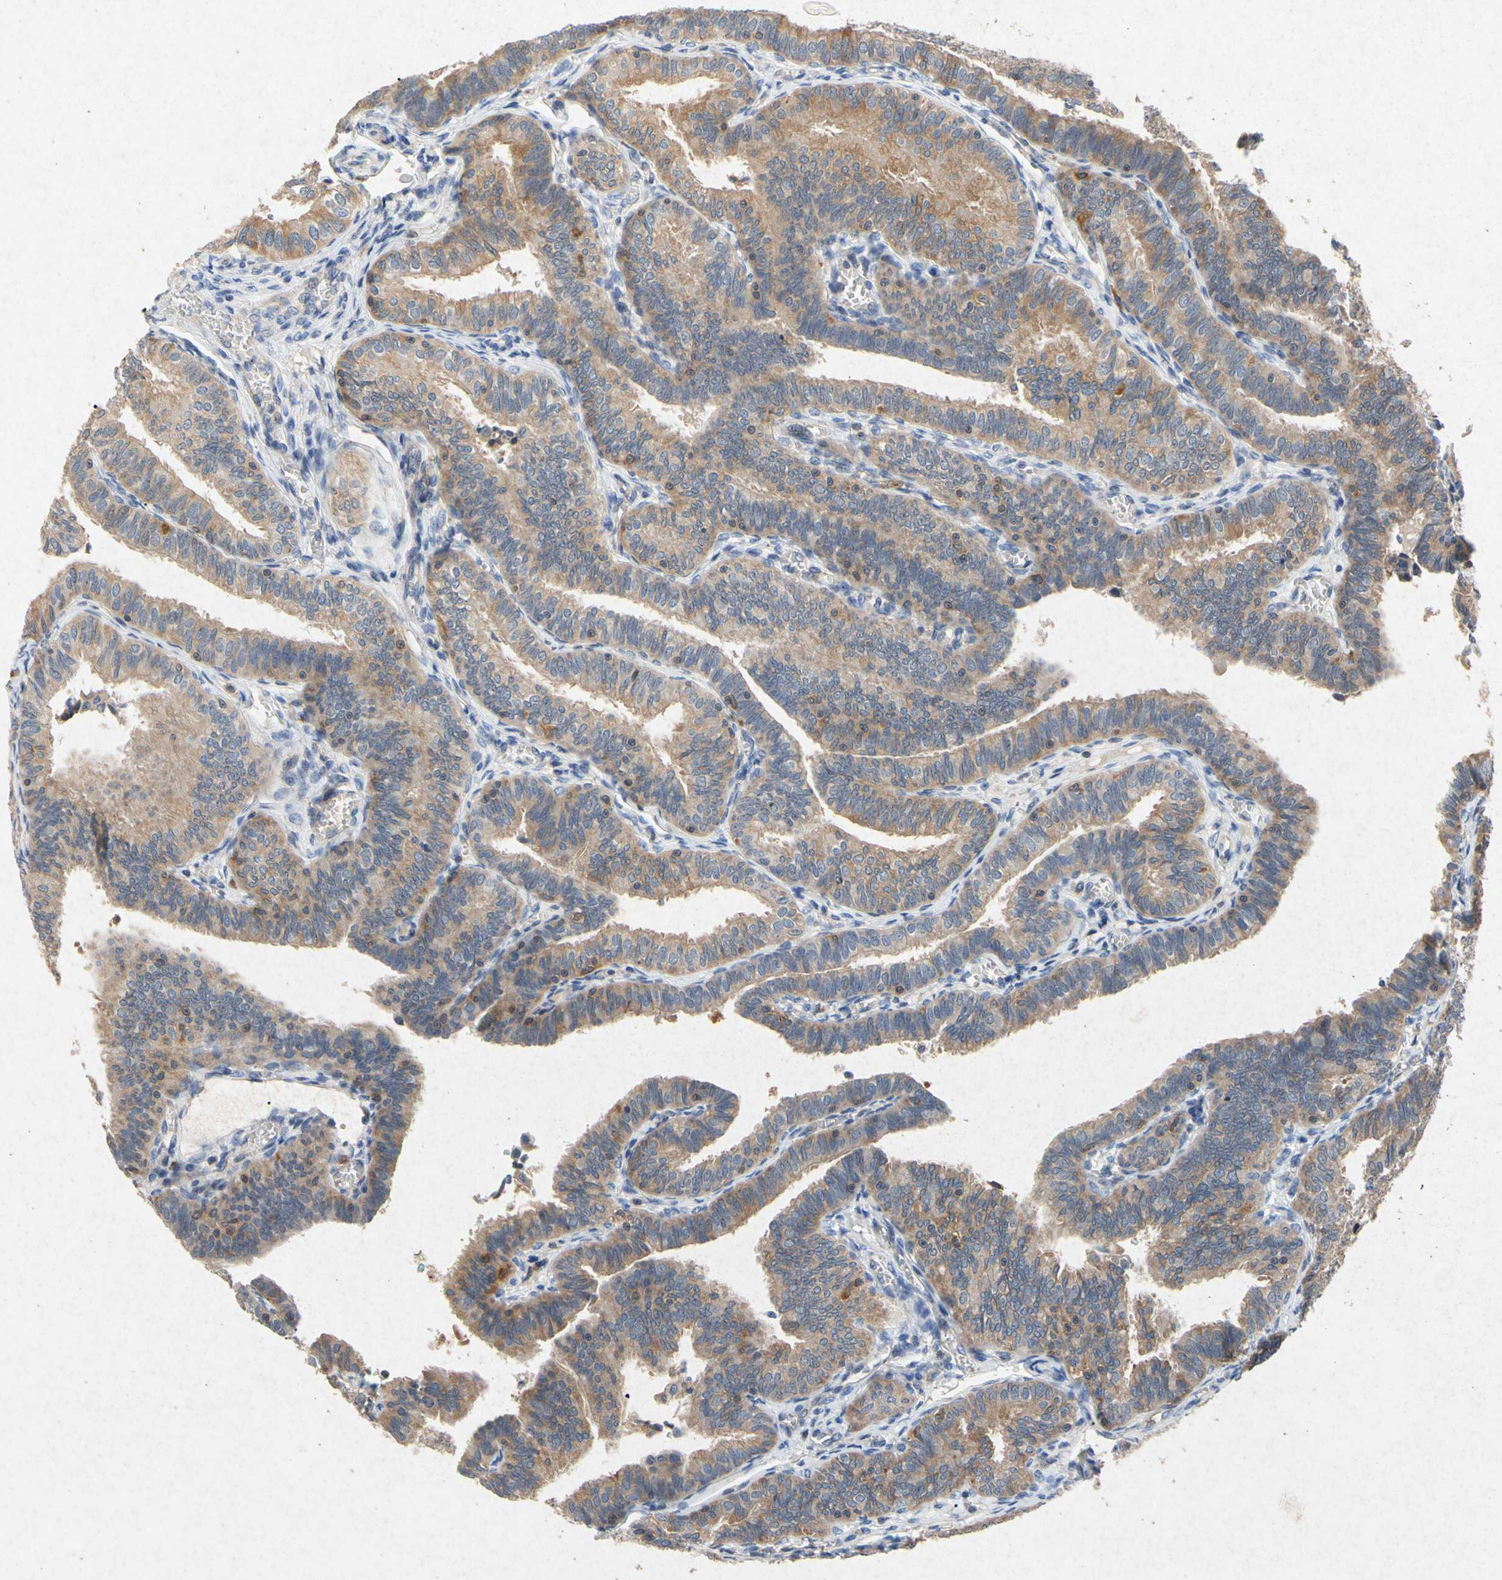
{"staining": {"intensity": "moderate", "quantity": ">75%", "location": "cytoplasmic/membranous"}, "tissue": "fallopian tube", "cell_type": "Glandular cells", "image_type": "normal", "snomed": [{"axis": "morphology", "description": "Normal tissue, NOS"}, {"axis": "topography", "description": "Fallopian tube"}], "caption": "DAB (3,3'-diaminobenzidine) immunohistochemical staining of normal fallopian tube displays moderate cytoplasmic/membranous protein positivity in about >75% of glandular cells.", "gene": "RPS6KA1", "patient": {"sex": "female", "age": 46}}